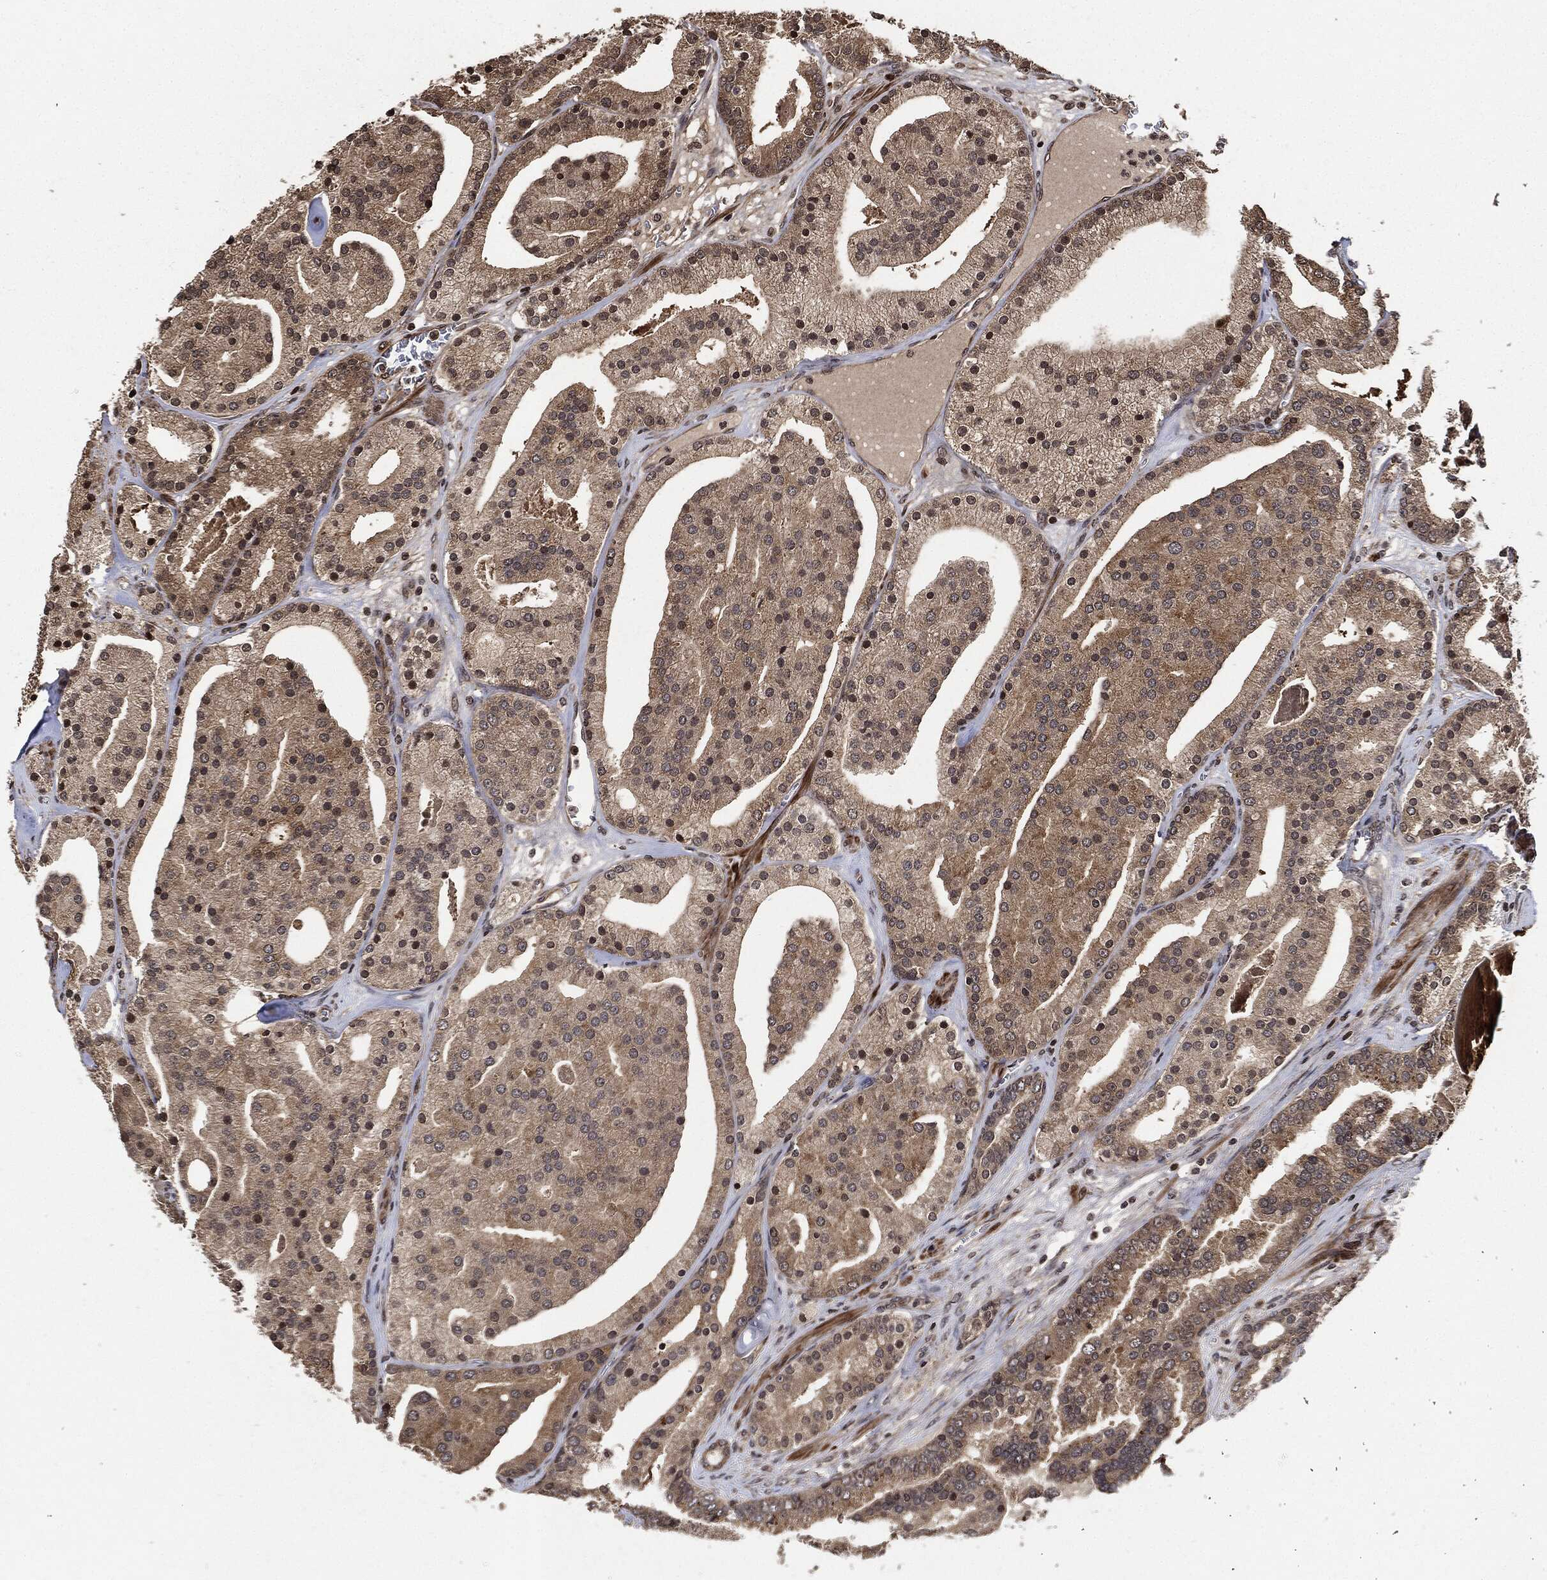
{"staining": {"intensity": "weak", "quantity": "25%-75%", "location": "cytoplasmic/membranous"}, "tissue": "prostate cancer", "cell_type": "Tumor cells", "image_type": "cancer", "snomed": [{"axis": "morphology", "description": "Adenocarcinoma, NOS"}, {"axis": "topography", "description": "Prostate"}], "caption": "A photomicrograph showing weak cytoplasmic/membranous staining in about 25%-75% of tumor cells in prostate adenocarcinoma, as visualized by brown immunohistochemical staining.", "gene": "PDK1", "patient": {"sex": "male", "age": 69}}